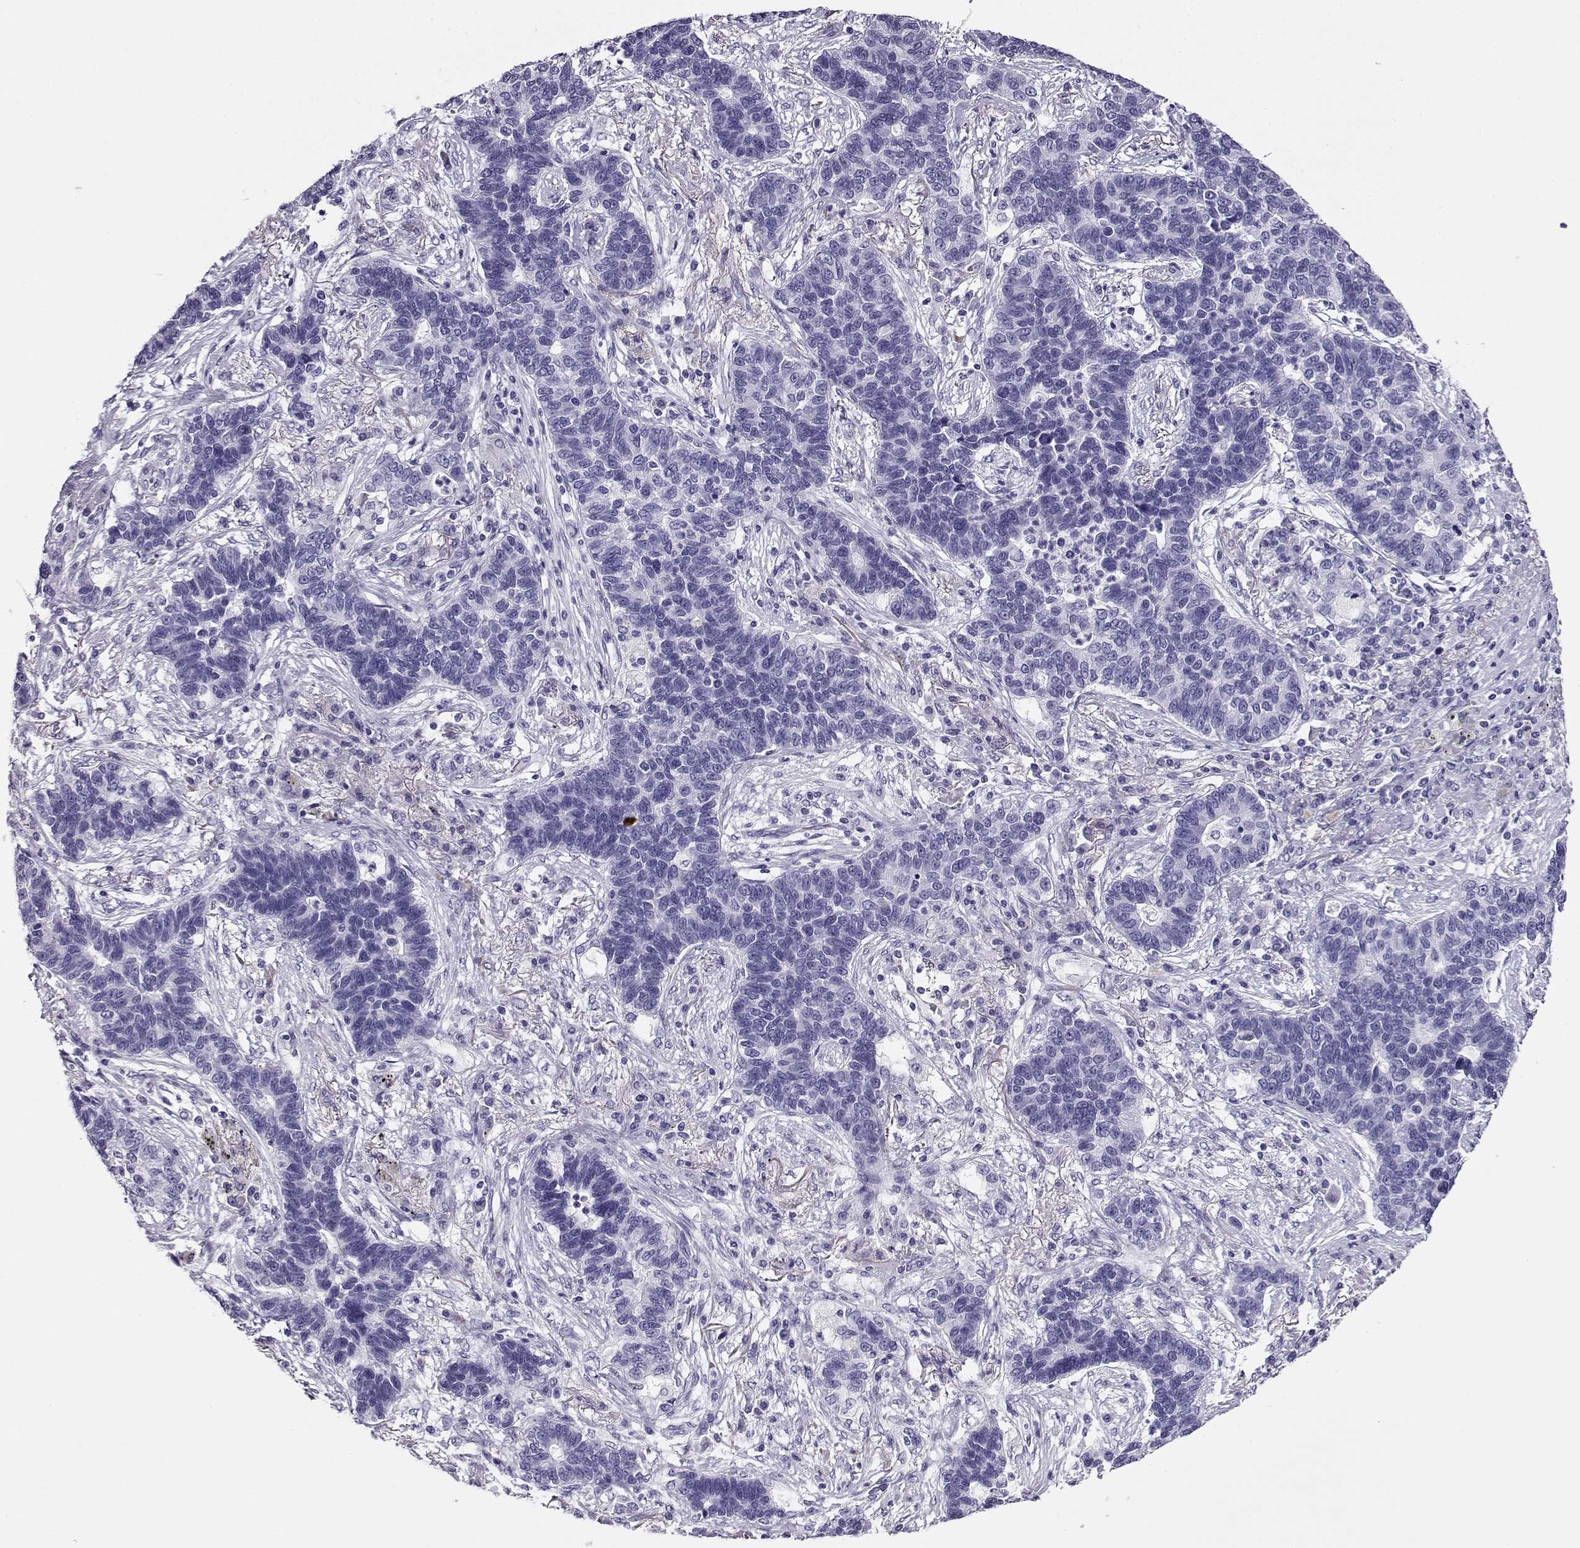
{"staining": {"intensity": "negative", "quantity": "none", "location": "none"}, "tissue": "lung cancer", "cell_type": "Tumor cells", "image_type": "cancer", "snomed": [{"axis": "morphology", "description": "Adenocarcinoma, NOS"}, {"axis": "topography", "description": "Lung"}], "caption": "Adenocarcinoma (lung) stained for a protein using immunohistochemistry shows no positivity tumor cells.", "gene": "CRX", "patient": {"sex": "female", "age": 57}}